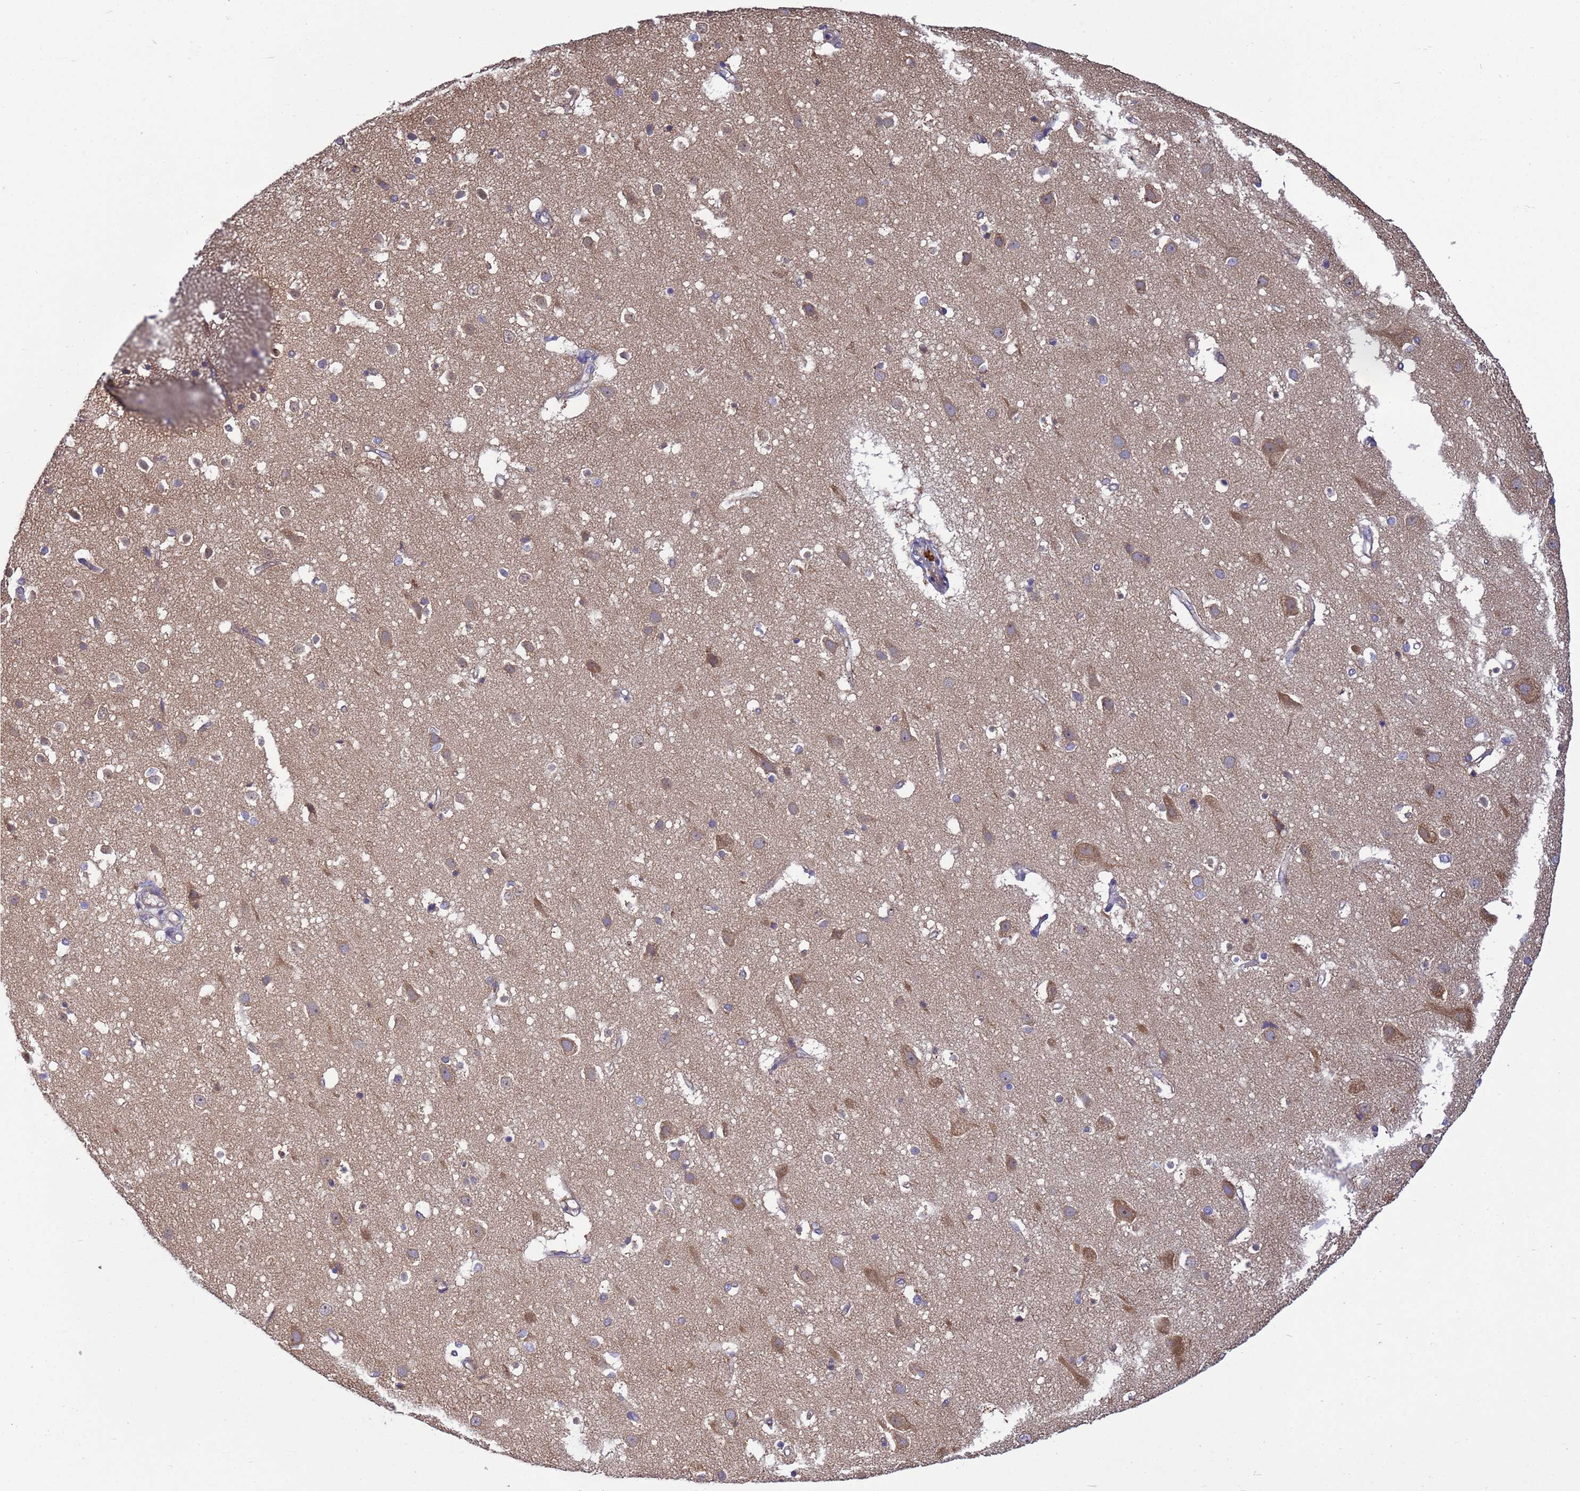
{"staining": {"intensity": "moderate", "quantity": ">75%", "location": "cytoplasmic/membranous"}, "tissue": "cerebral cortex", "cell_type": "Endothelial cells", "image_type": "normal", "snomed": [{"axis": "morphology", "description": "Normal tissue, NOS"}, {"axis": "topography", "description": "Cerebral cortex"}], "caption": "The immunohistochemical stain shows moderate cytoplasmic/membranous positivity in endothelial cells of benign cerebral cortex. The protein is shown in brown color, while the nuclei are stained blue.", "gene": "BECN1", "patient": {"sex": "male", "age": 54}}